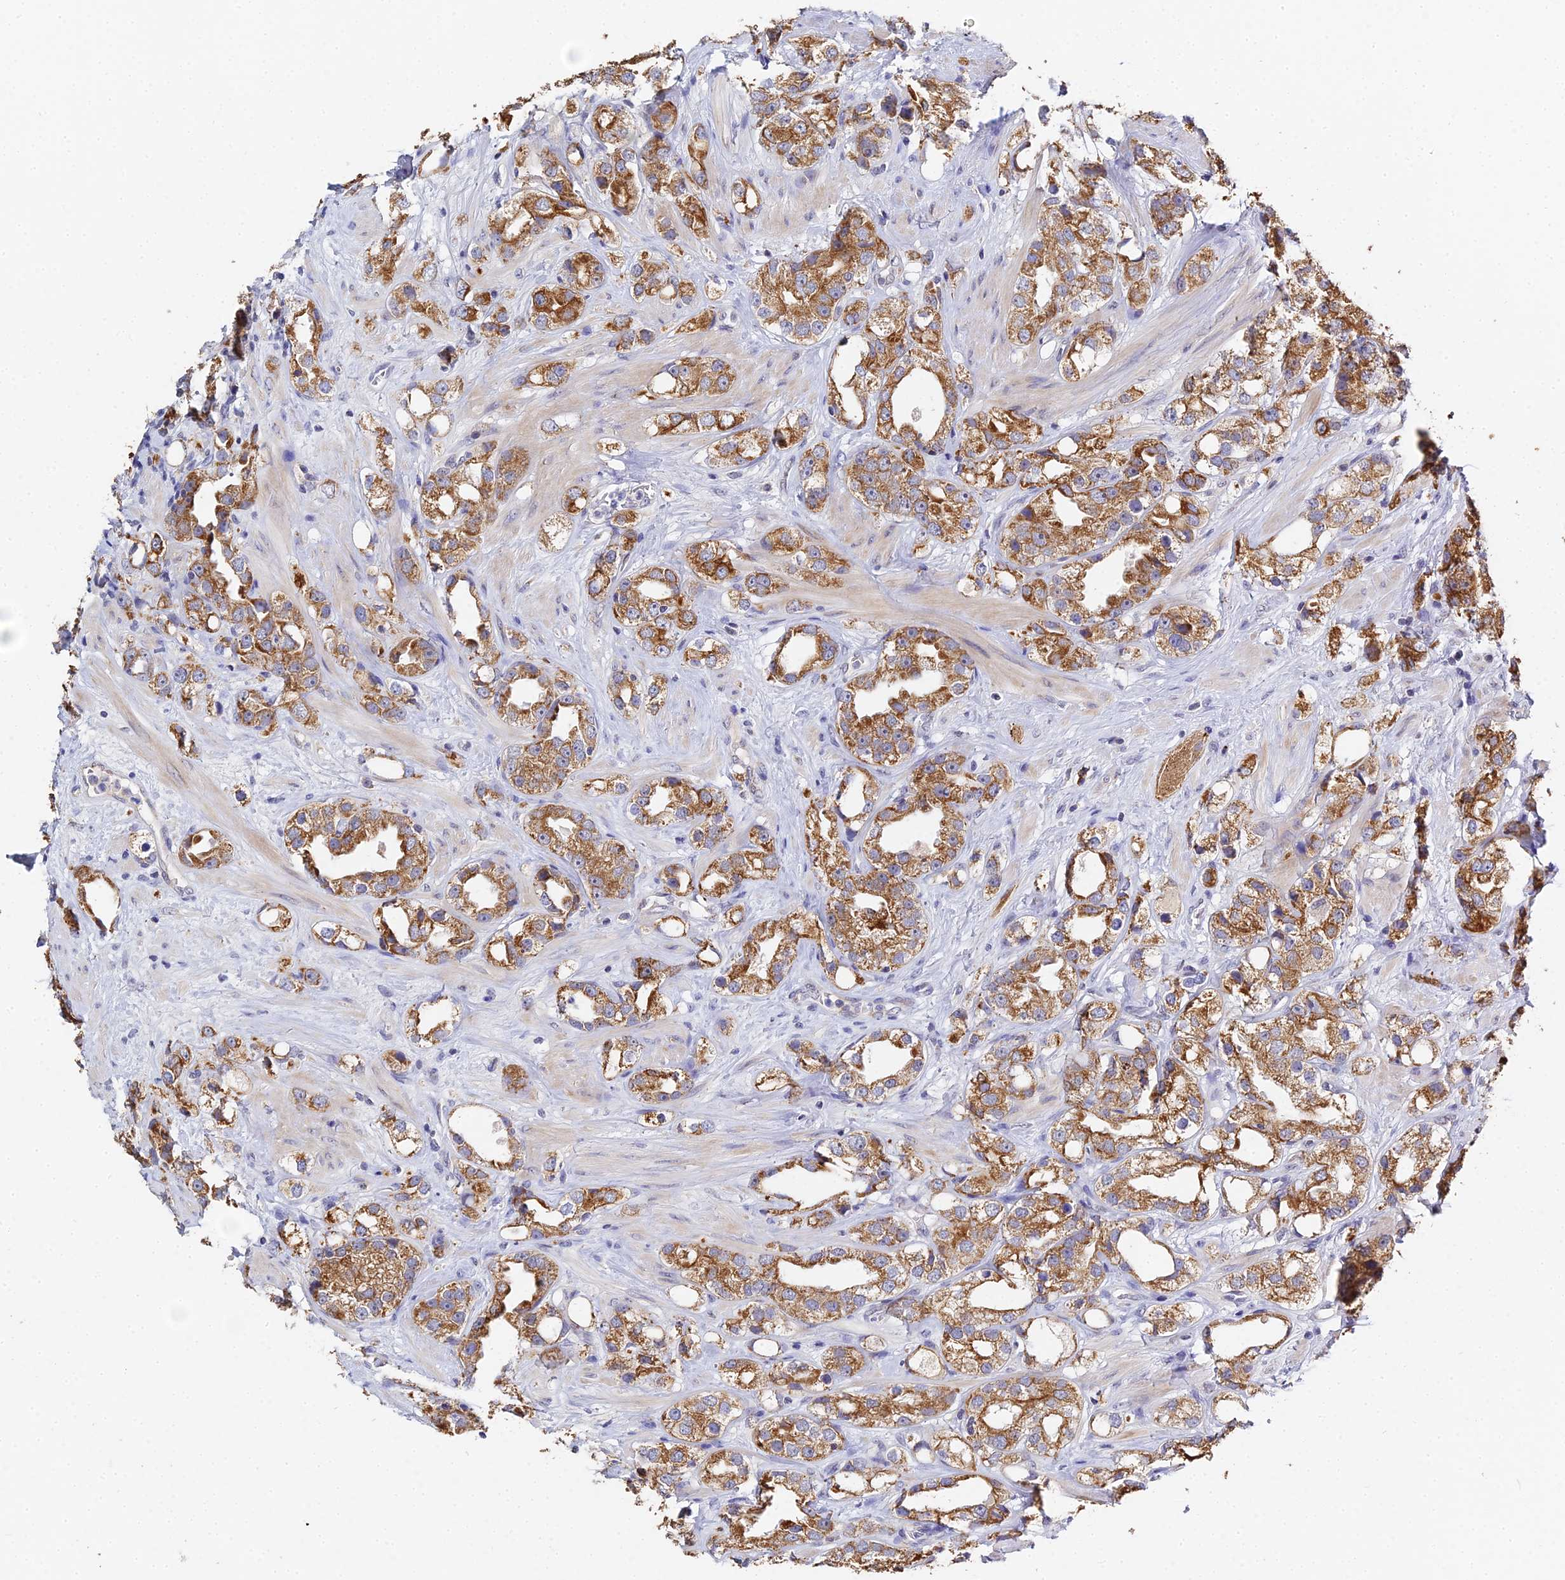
{"staining": {"intensity": "moderate", "quantity": ">75%", "location": "cytoplasmic/membranous"}, "tissue": "prostate cancer", "cell_type": "Tumor cells", "image_type": "cancer", "snomed": [{"axis": "morphology", "description": "Adenocarcinoma, NOS"}, {"axis": "topography", "description": "Prostate"}], "caption": "Protein expression by IHC demonstrates moderate cytoplasmic/membranous staining in approximately >75% of tumor cells in prostate cancer. The staining is performed using DAB brown chromogen to label protein expression. The nuclei are counter-stained blue using hematoxylin.", "gene": "ZXDA", "patient": {"sex": "male", "age": 79}}